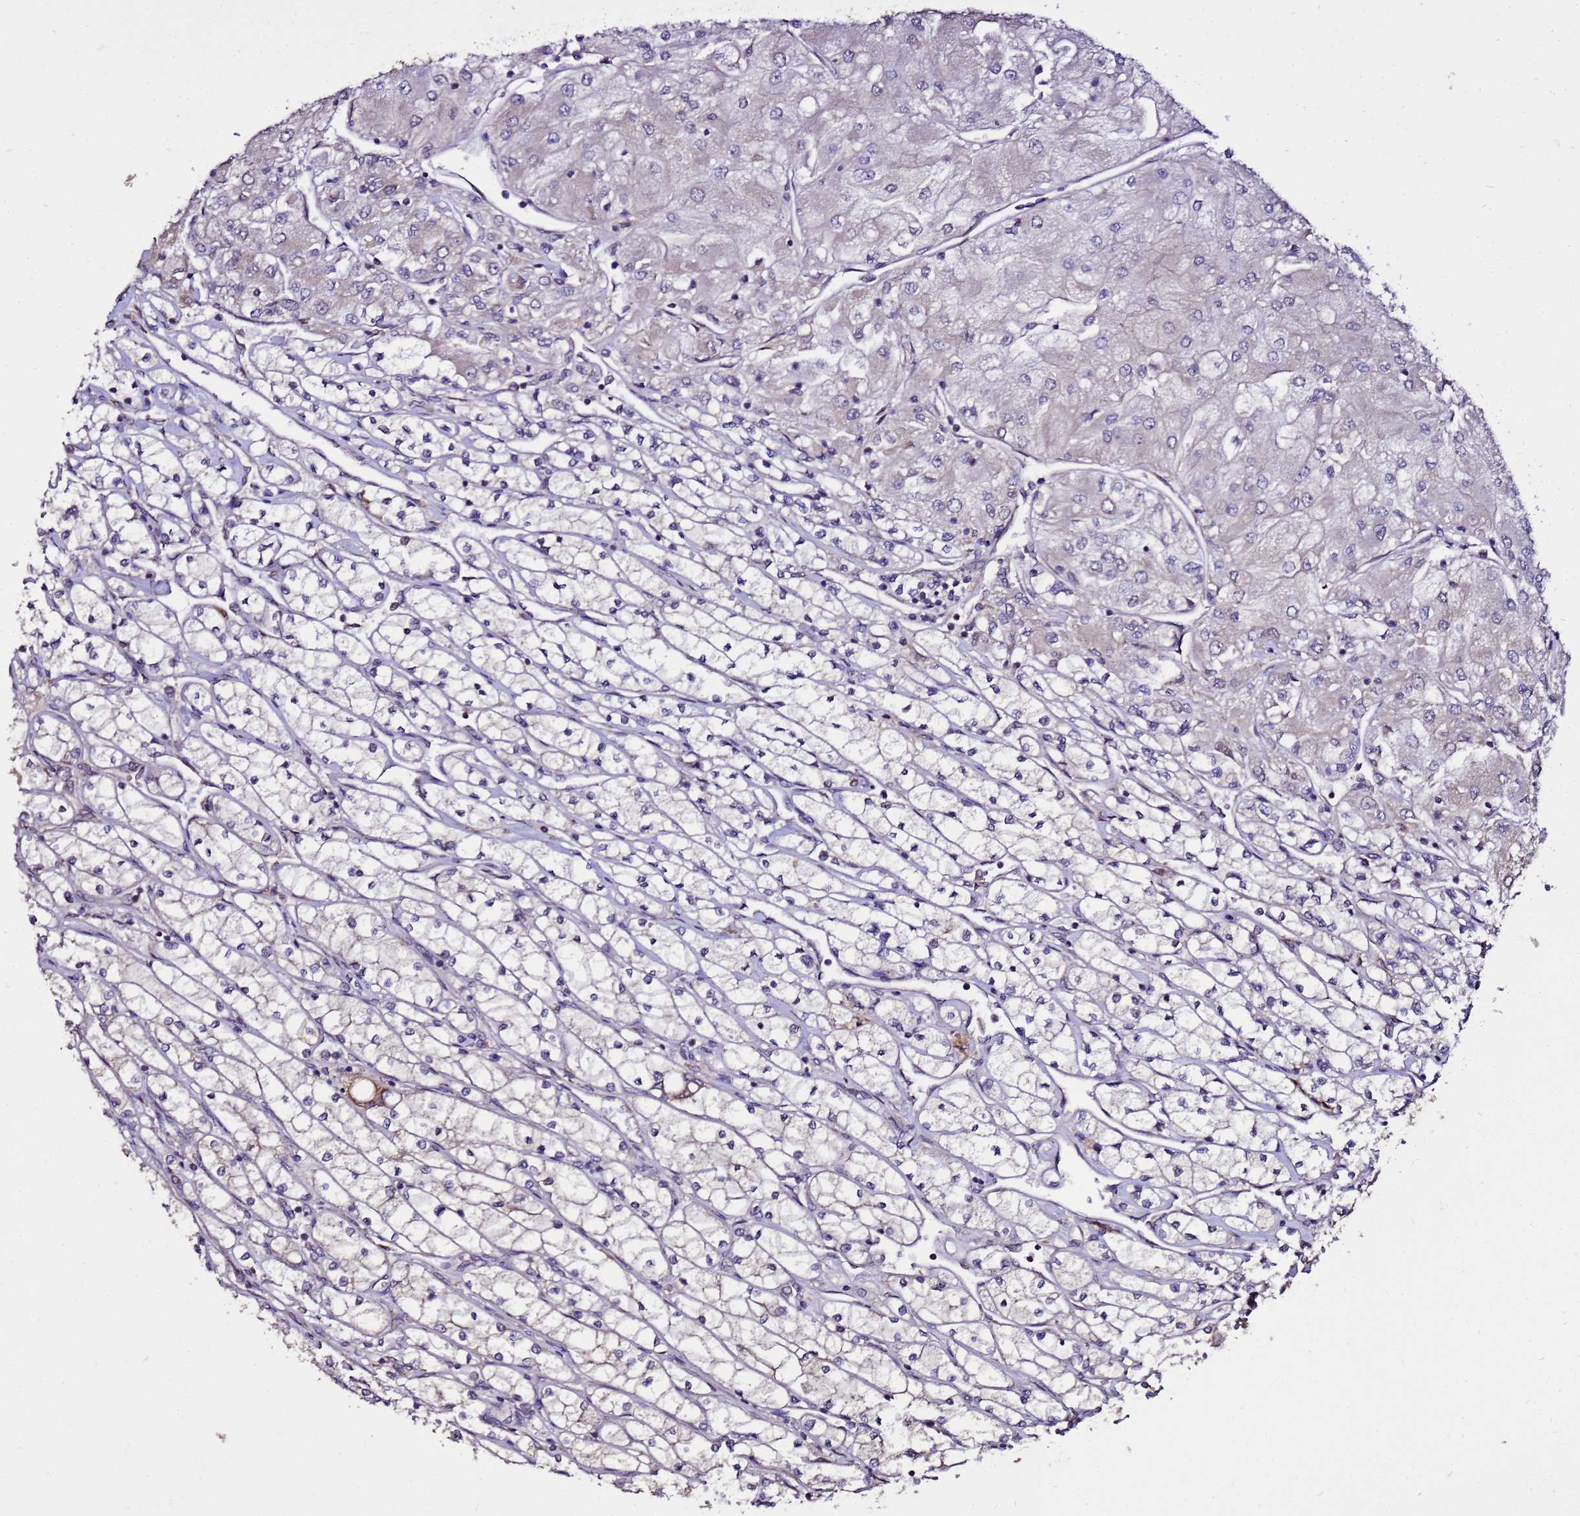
{"staining": {"intensity": "negative", "quantity": "none", "location": "none"}, "tissue": "renal cancer", "cell_type": "Tumor cells", "image_type": "cancer", "snomed": [{"axis": "morphology", "description": "Adenocarcinoma, NOS"}, {"axis": "topography", "description": "Kidney"}], "caption": "High magnification brightfield microscopy of renal cancer stained with DAB (3,3'-diaminobenzidine) (brown) and counterstained with hematoxylin (blue): tumor cells show no significant expression.", "gene": "ZNF329", "patient": {"sex": "male", "age": 80}}